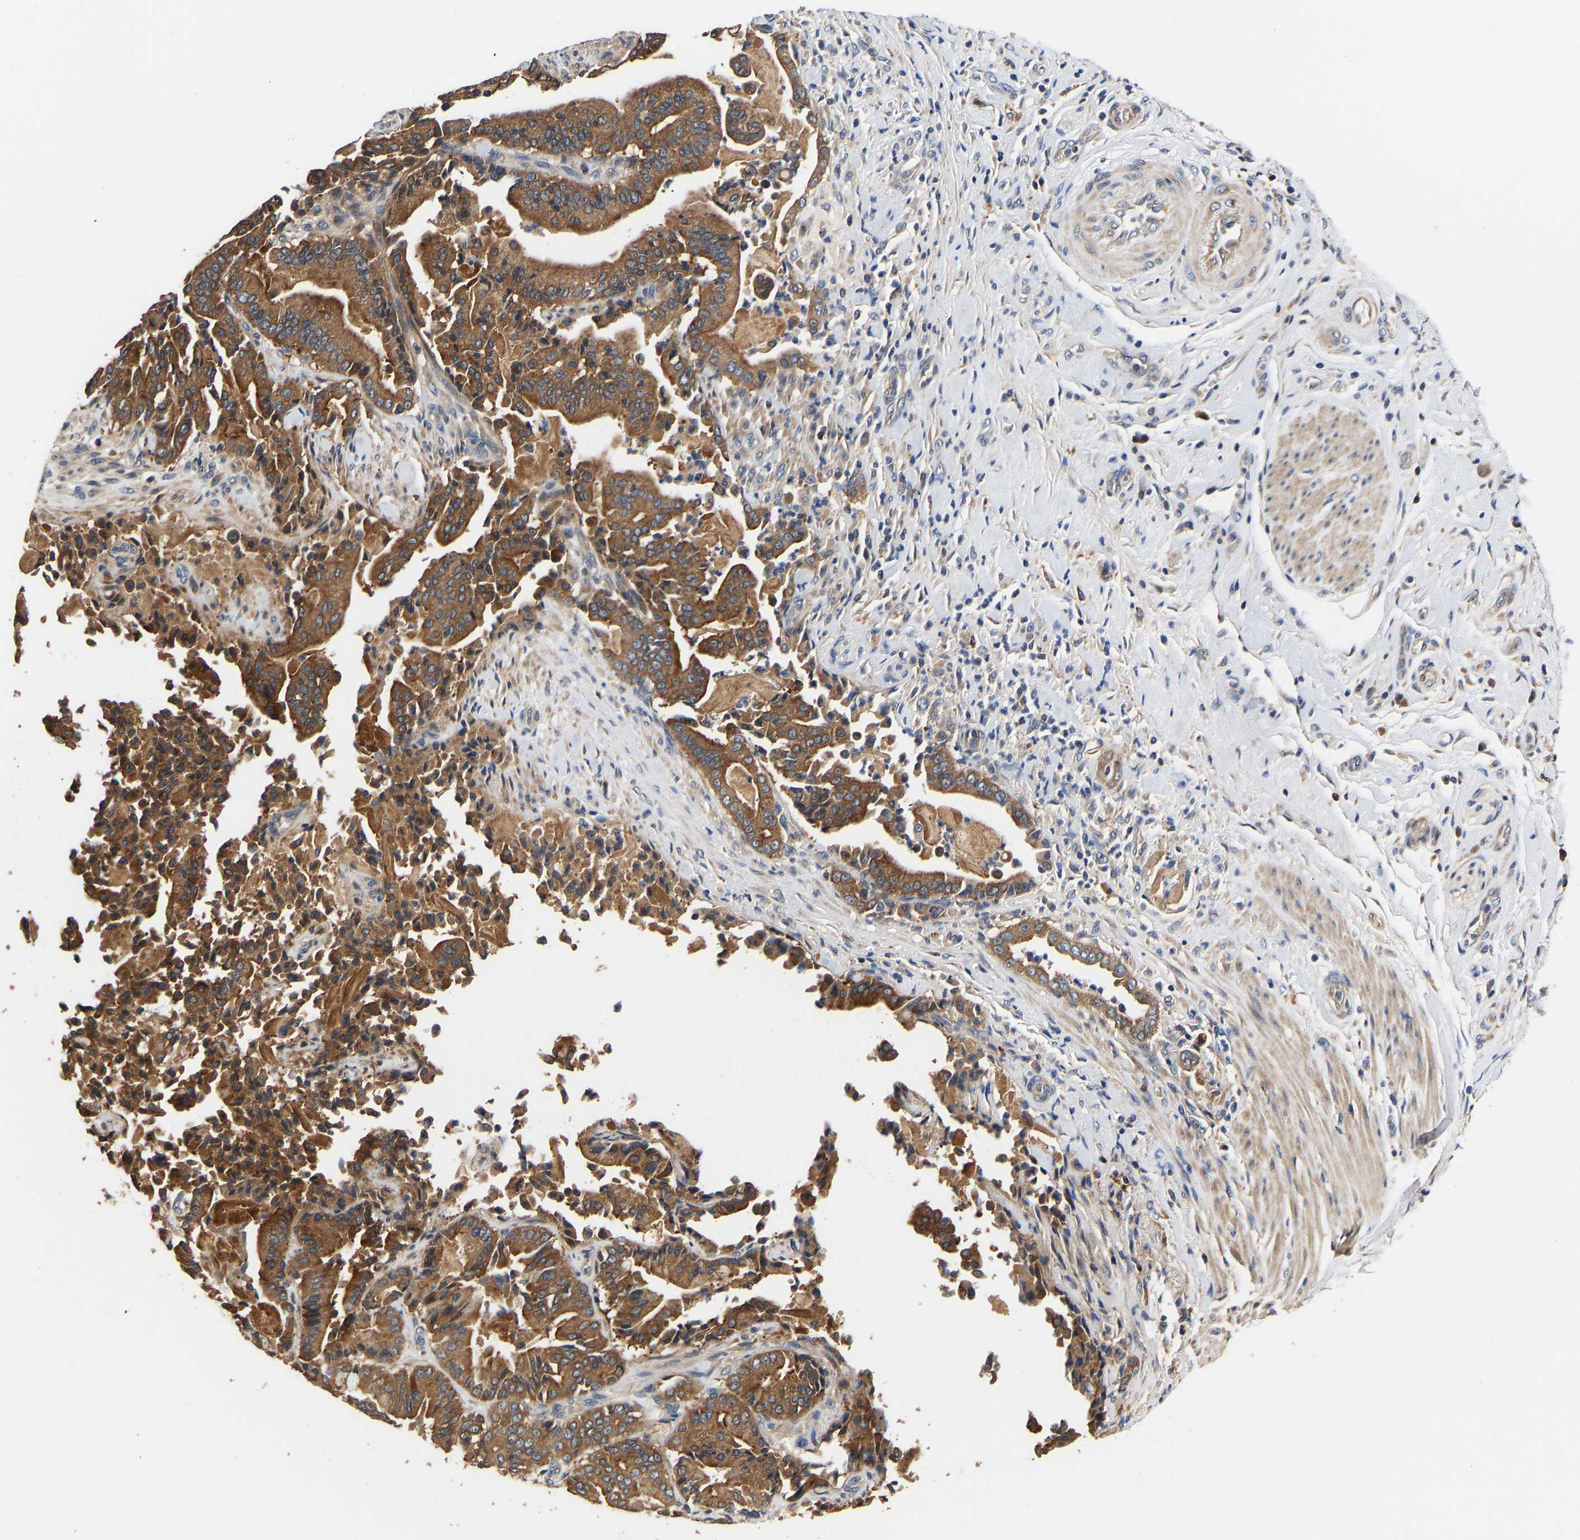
{"staining": {"intensity": "strong", "quantity": ">75%", "location": "cytoplasmic/membranous"}, "tissue": "pancreatic cancer", "cell_type": "Tumor cells", "image_type": "cancer", "snomed": [{"axis": "morphology", "description": "Normal tissue, NOS"}, {"axis": "morphology", "description": "Adenocarcinoma, NOS"}, {"axis": "topography", "description": "Pancreas"}], "caption": "A photomicrograph of human pancreatic cancer stained for a protein shows strong cytoplasmic/membranous brown staining in tumor cells. (Stains: DAB (3,3'-diaminobenzidine) in brown, nuclei in blue, Microscopy: brightfield microscopy at high magnification).", "gene": "LRBA", "patient": {"sex": "male", "age": 63}}